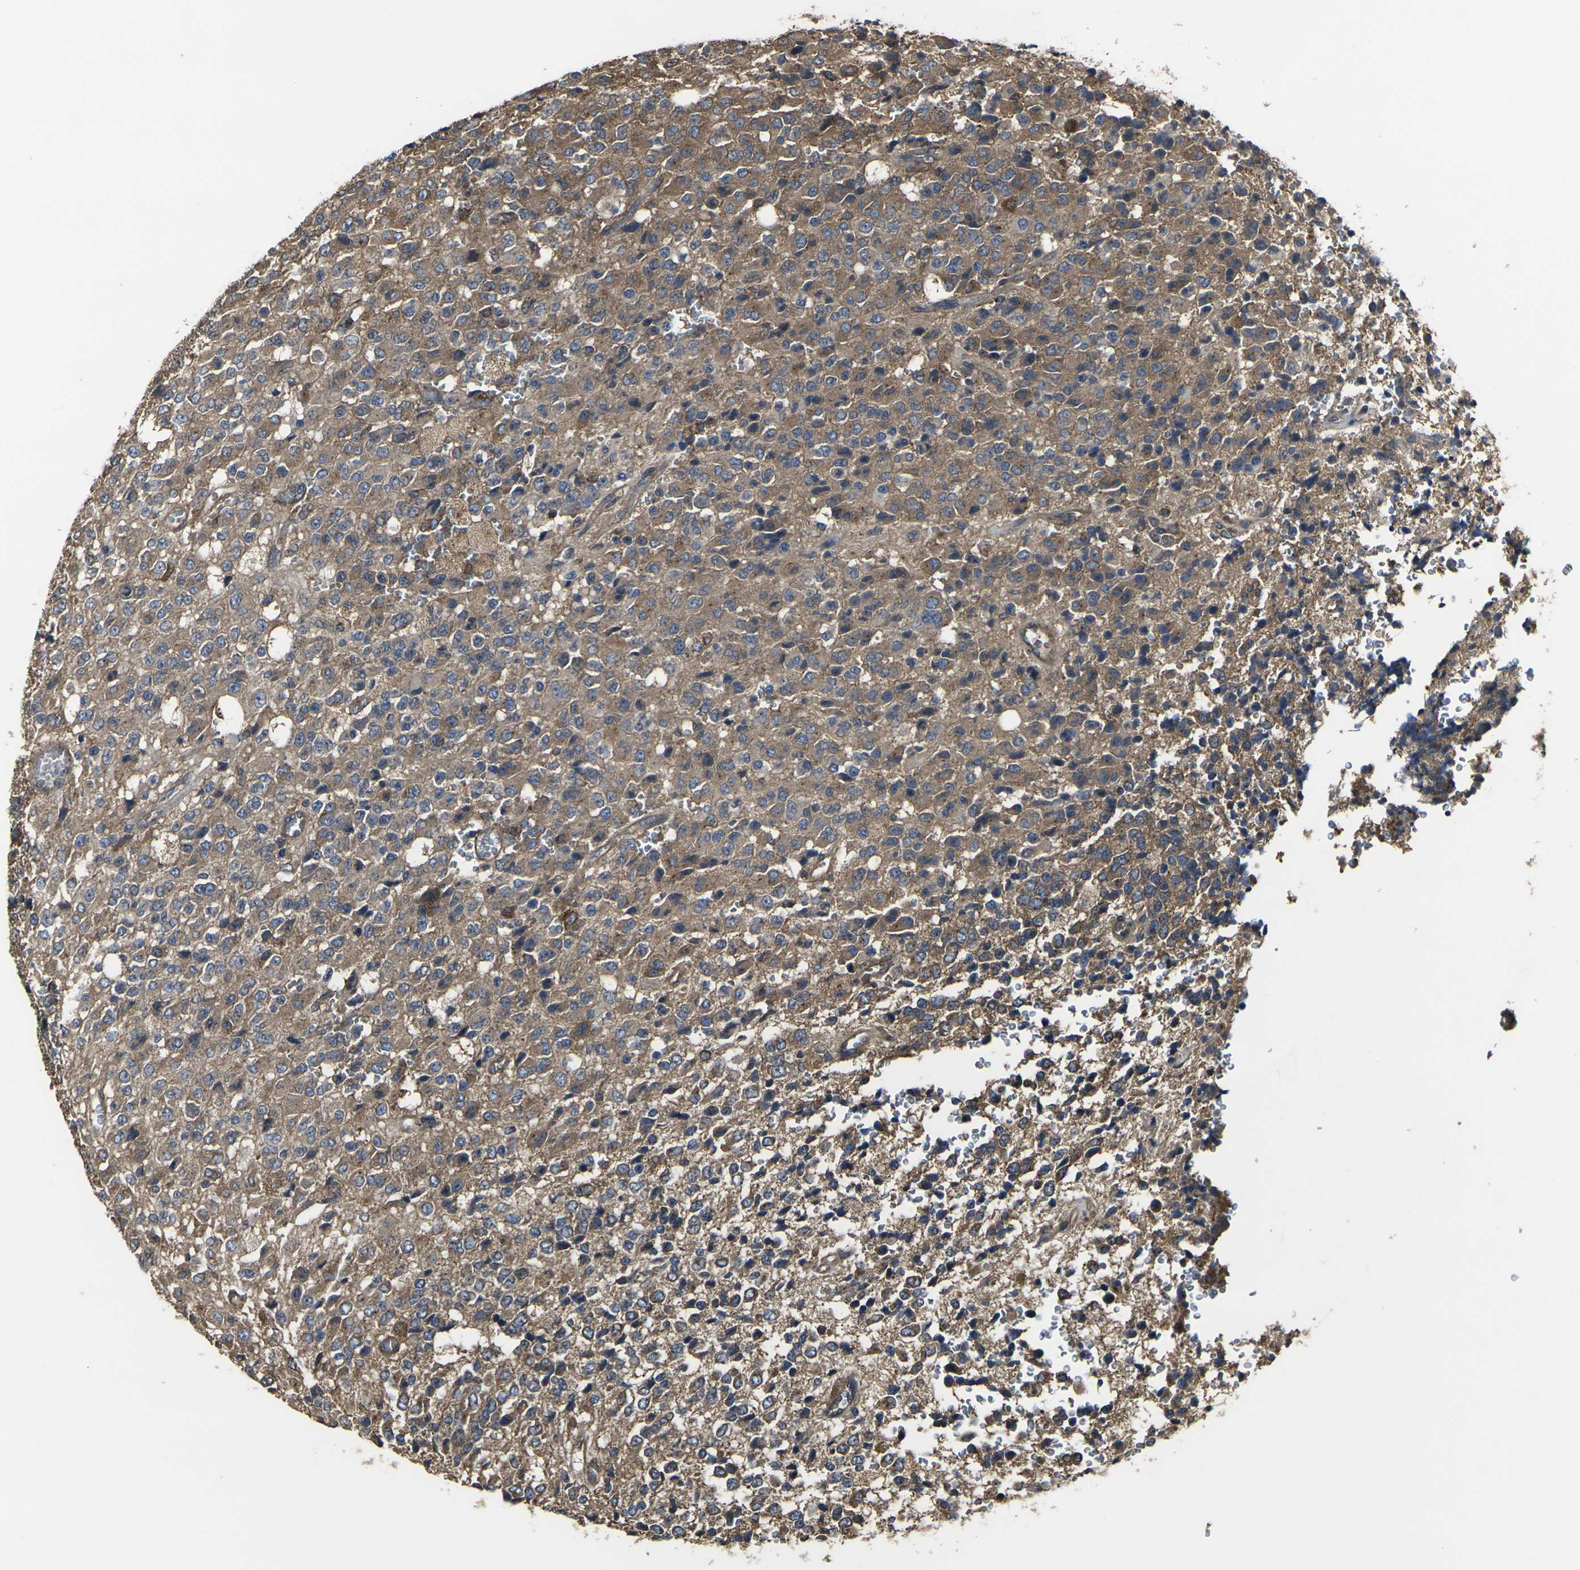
{"staining": {"intensity": "moderate", "quantity": ">75%", "location": "cytoplasmic/membranous"}, "tissue": "glioma", "cell_type": "Tumor cells", "image_type": "cancer", "snomed": [{"axis": "morphology", "description": "Glioma, malignant, High grade"}, {"axis": "topography", "description": "pancreas cauda"}], "caption": "Protein expression analysis of malignant high-grade glioma shows moderate cytoplasmic/membranous positivity in about >75% of tumor cells.", "gene": "PRKACB", "patient": {"sex": "male", "age": 60}}